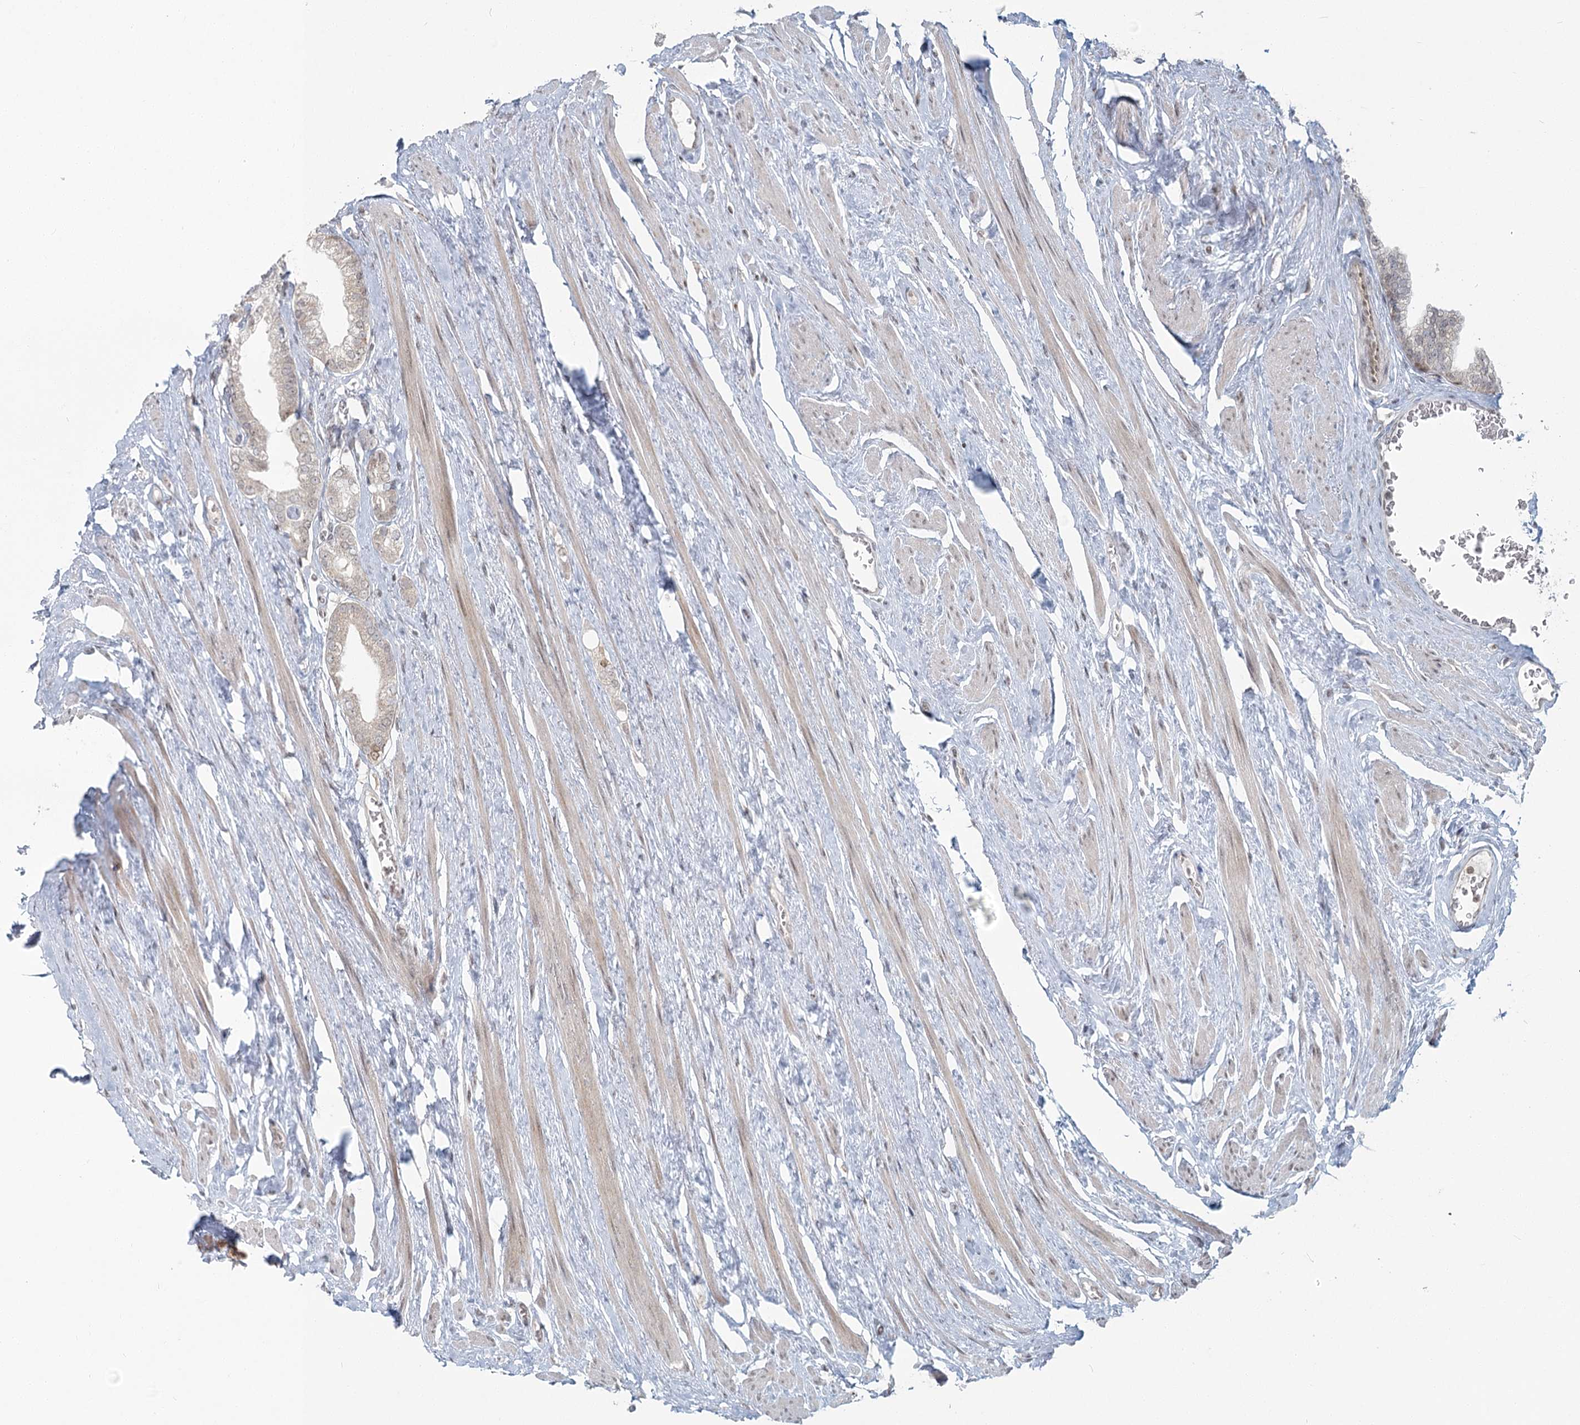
{"staining": {"intensity": "negative", "quantity": "none", "location": "none"}, "tissue": "prostate cancer", "cell_type": "Tumor cells", "image_type": "cancer", "snomed": [{"axis": "morphology", "description": "Adenocarcinoma, Low grade"}, {"axis": "topography", "description": "Prostate"}], "caption": "High power microscopy photomicrograph of an immunohistochemistry image of prostate adenocarcinoma (low-grade), revealing no significant expression in tumor cells. The staining is performed using DAB (3,3'-diaminobenzidine) brown chromogen with nuclei counter-stained in using hematoxylin.", "gene": "R3HCC1L", "patient": {"sex": "male", "age": 63}}